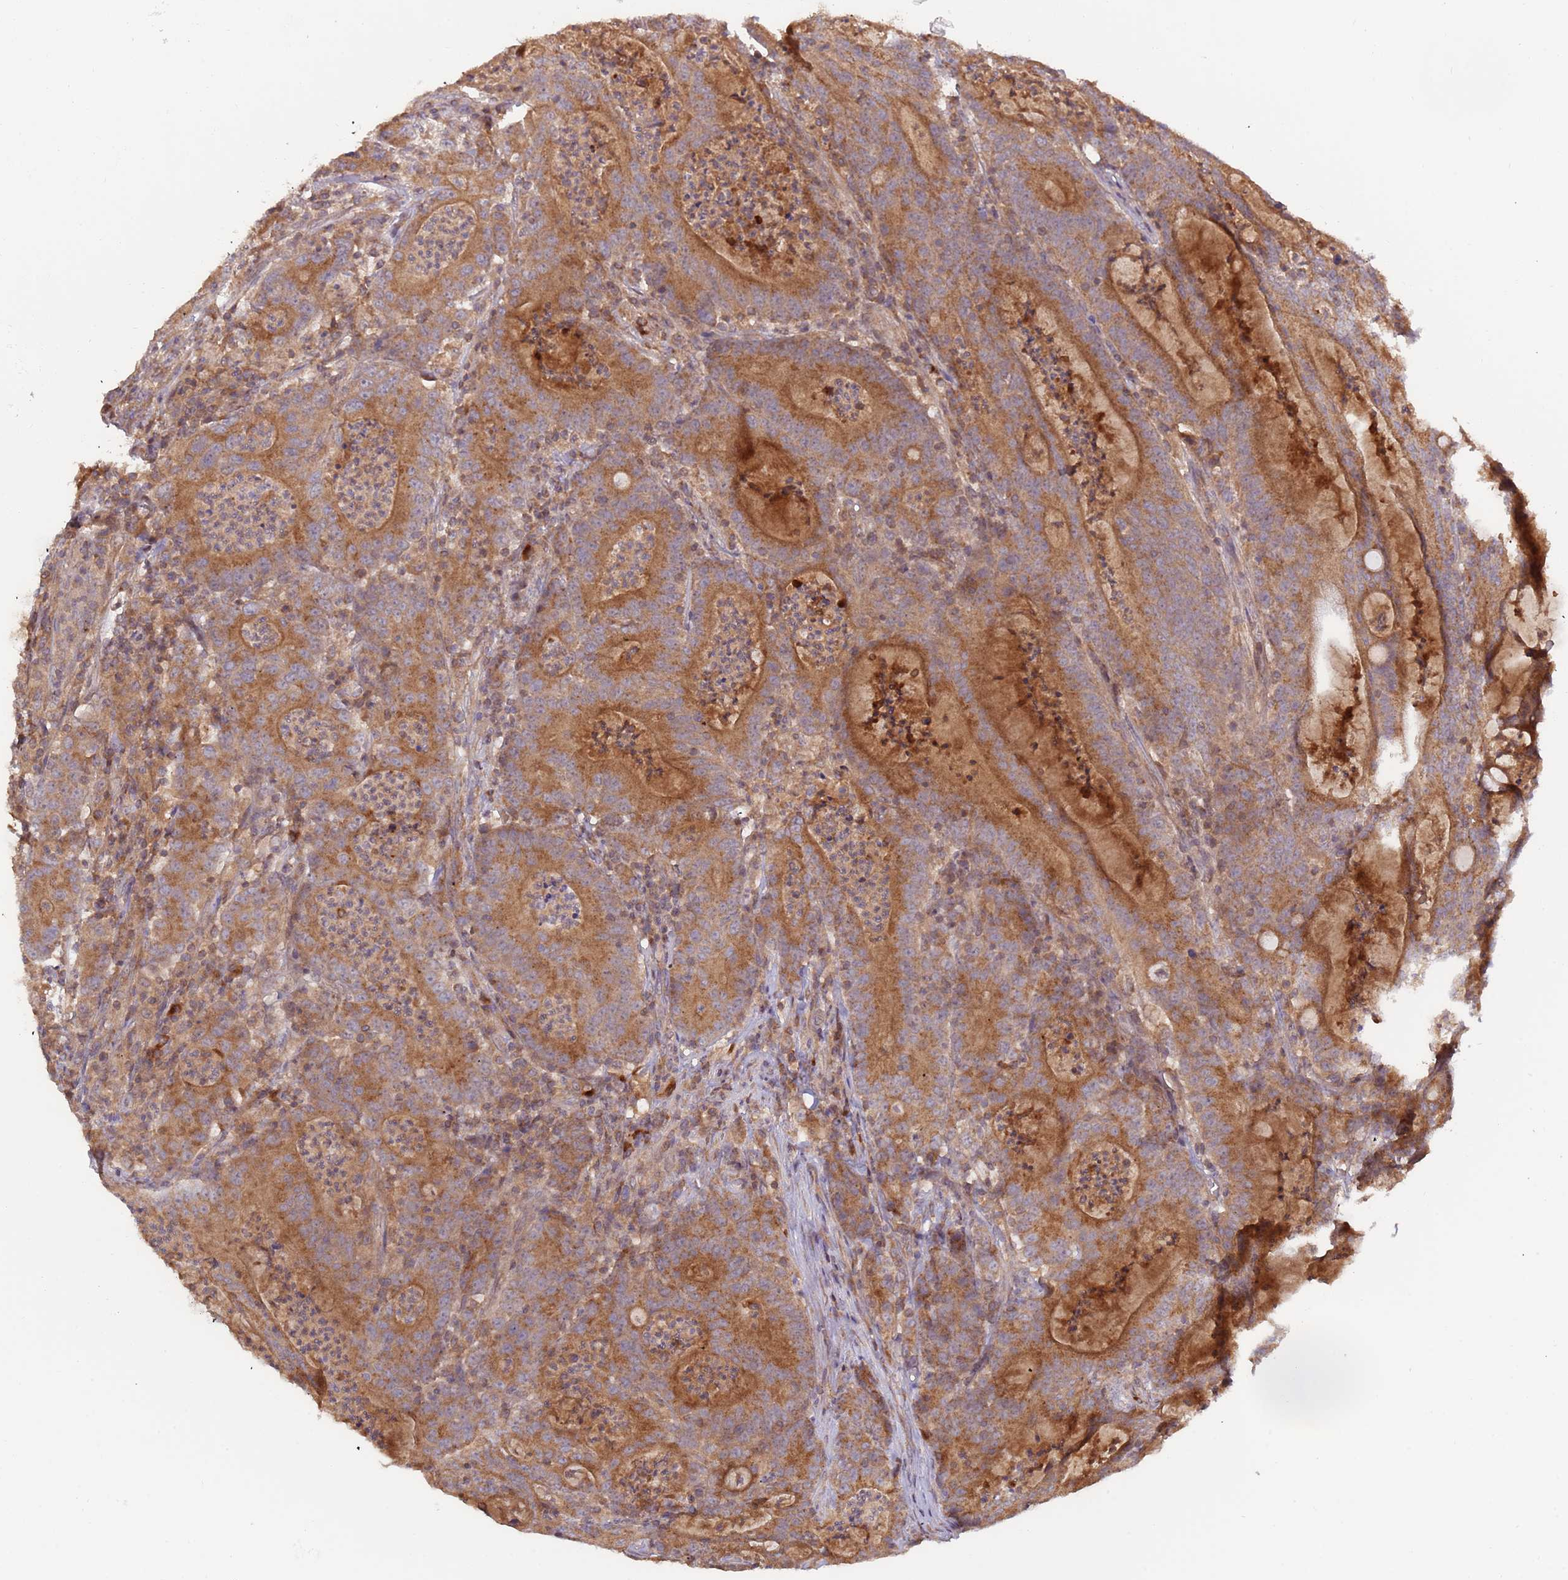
{"staining": {"intensity": "moderate", "quantity": ">75%", "location": "cytoplasmic/membranous"}, "tissue": "colorectal cancer", "cell_type": "Tumor cells", "image_type": "cancer", "snomed": [{"axis": "morphology", "description": "Adenocarcinoma, NOS"}, {"axis": "topography", "description": "Colon"}], "caption": "A brown stain labels moderate cytoplasmic/membranous expression of a protein in colorectal cancer (adenocarcinoma) tumor cells.", "gene": "OR5A2", "patient": {"sex": "male", "age": 83}}